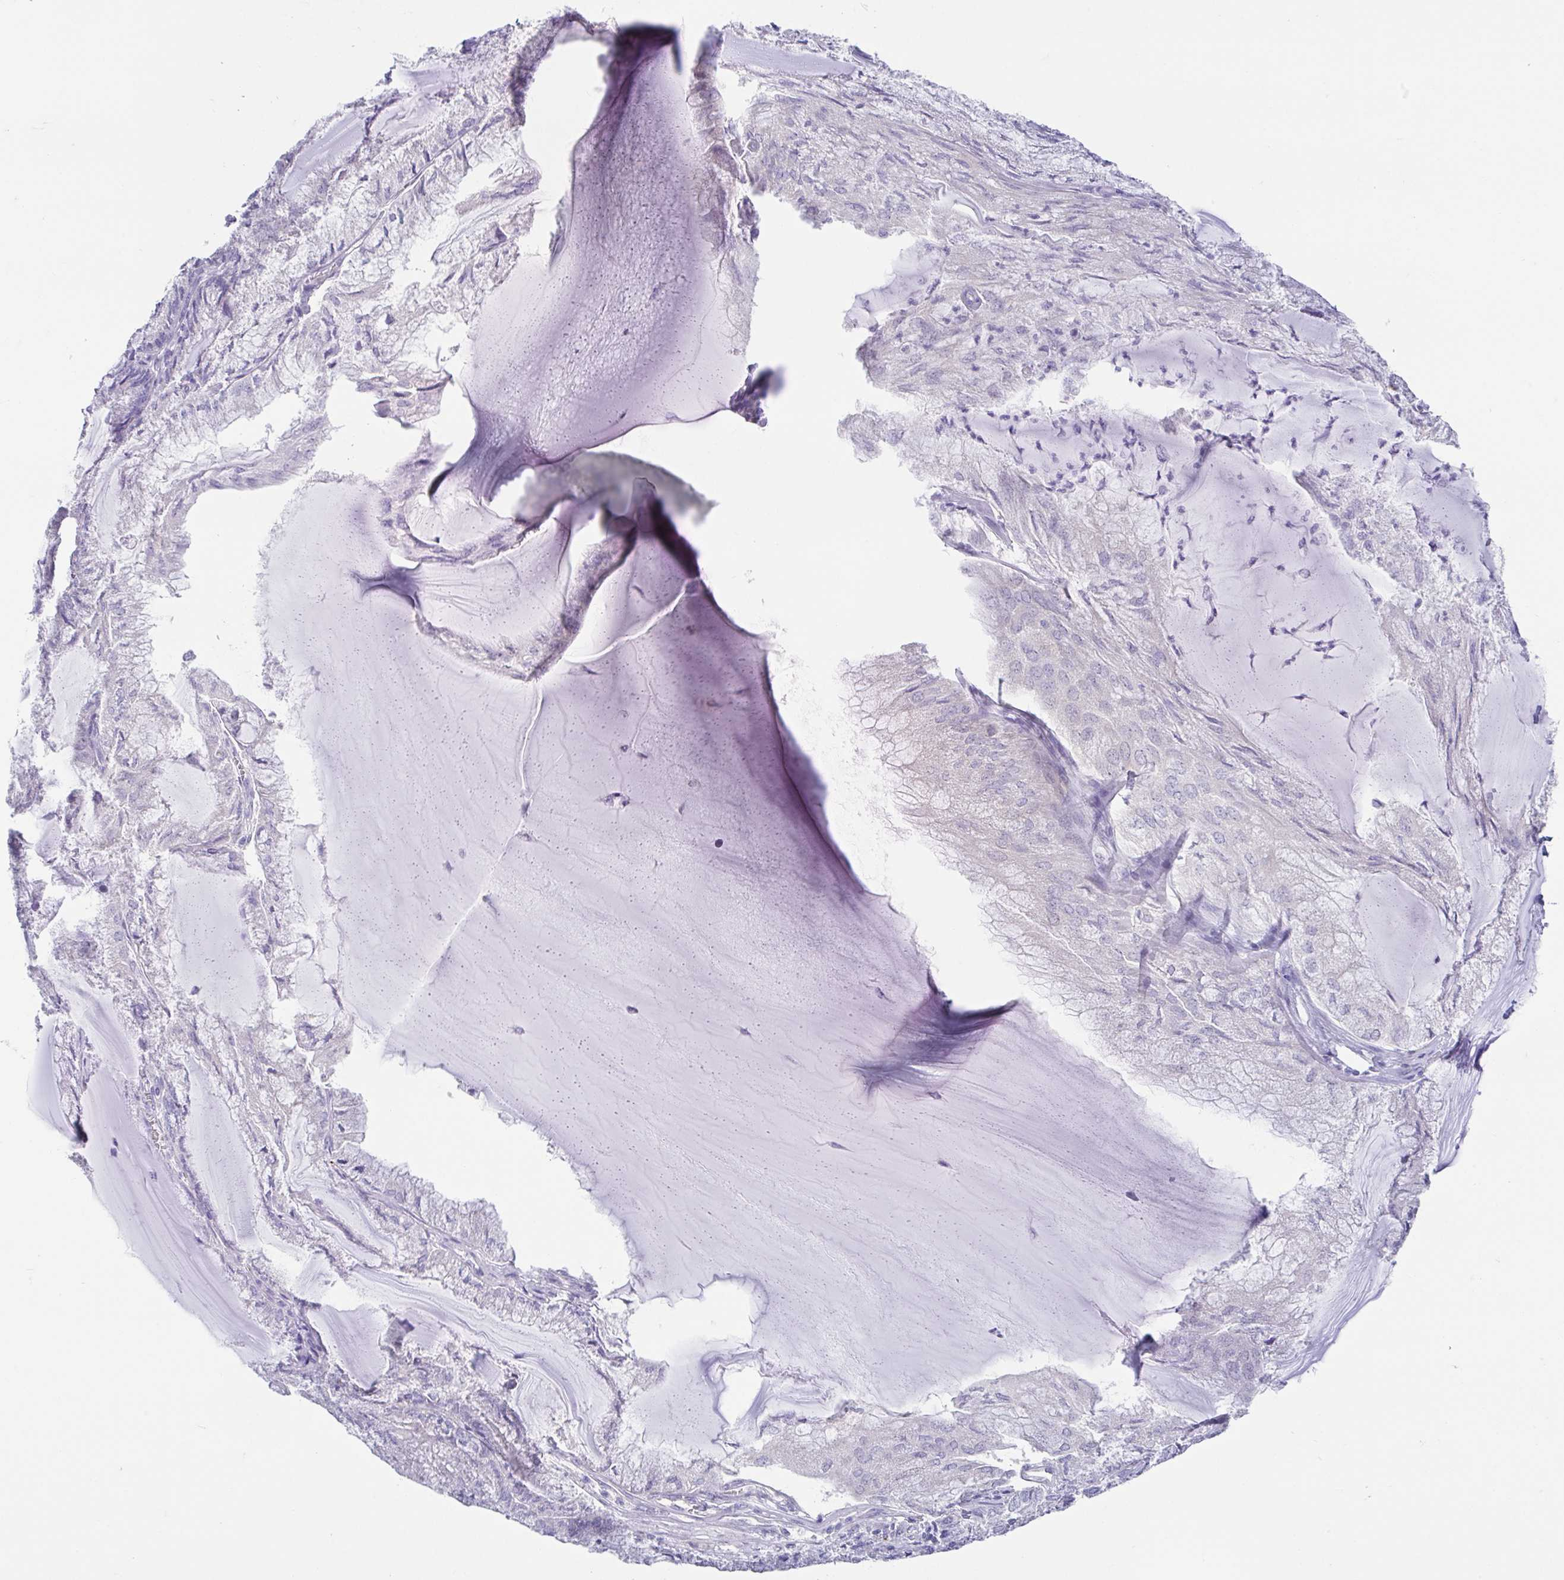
{"staining": {"intensity": "negative", "quantity": "none", "location": "none"}, "tissue": "endometrial cancer", "cell_type": "Tumor cells", "image_type": "cancer", "snomed": [{"axis": "morphology", "description": "Carcinoma, NOS"}, {"axis": "topography", "description": "Endometrium"}], "caption": "Carcinoma (endometrial) was stained to show a protein in brown. There is no significant staining in tumor cells.", "gene": "RDH11", "patient": {"sex": "female", "age": 62}}